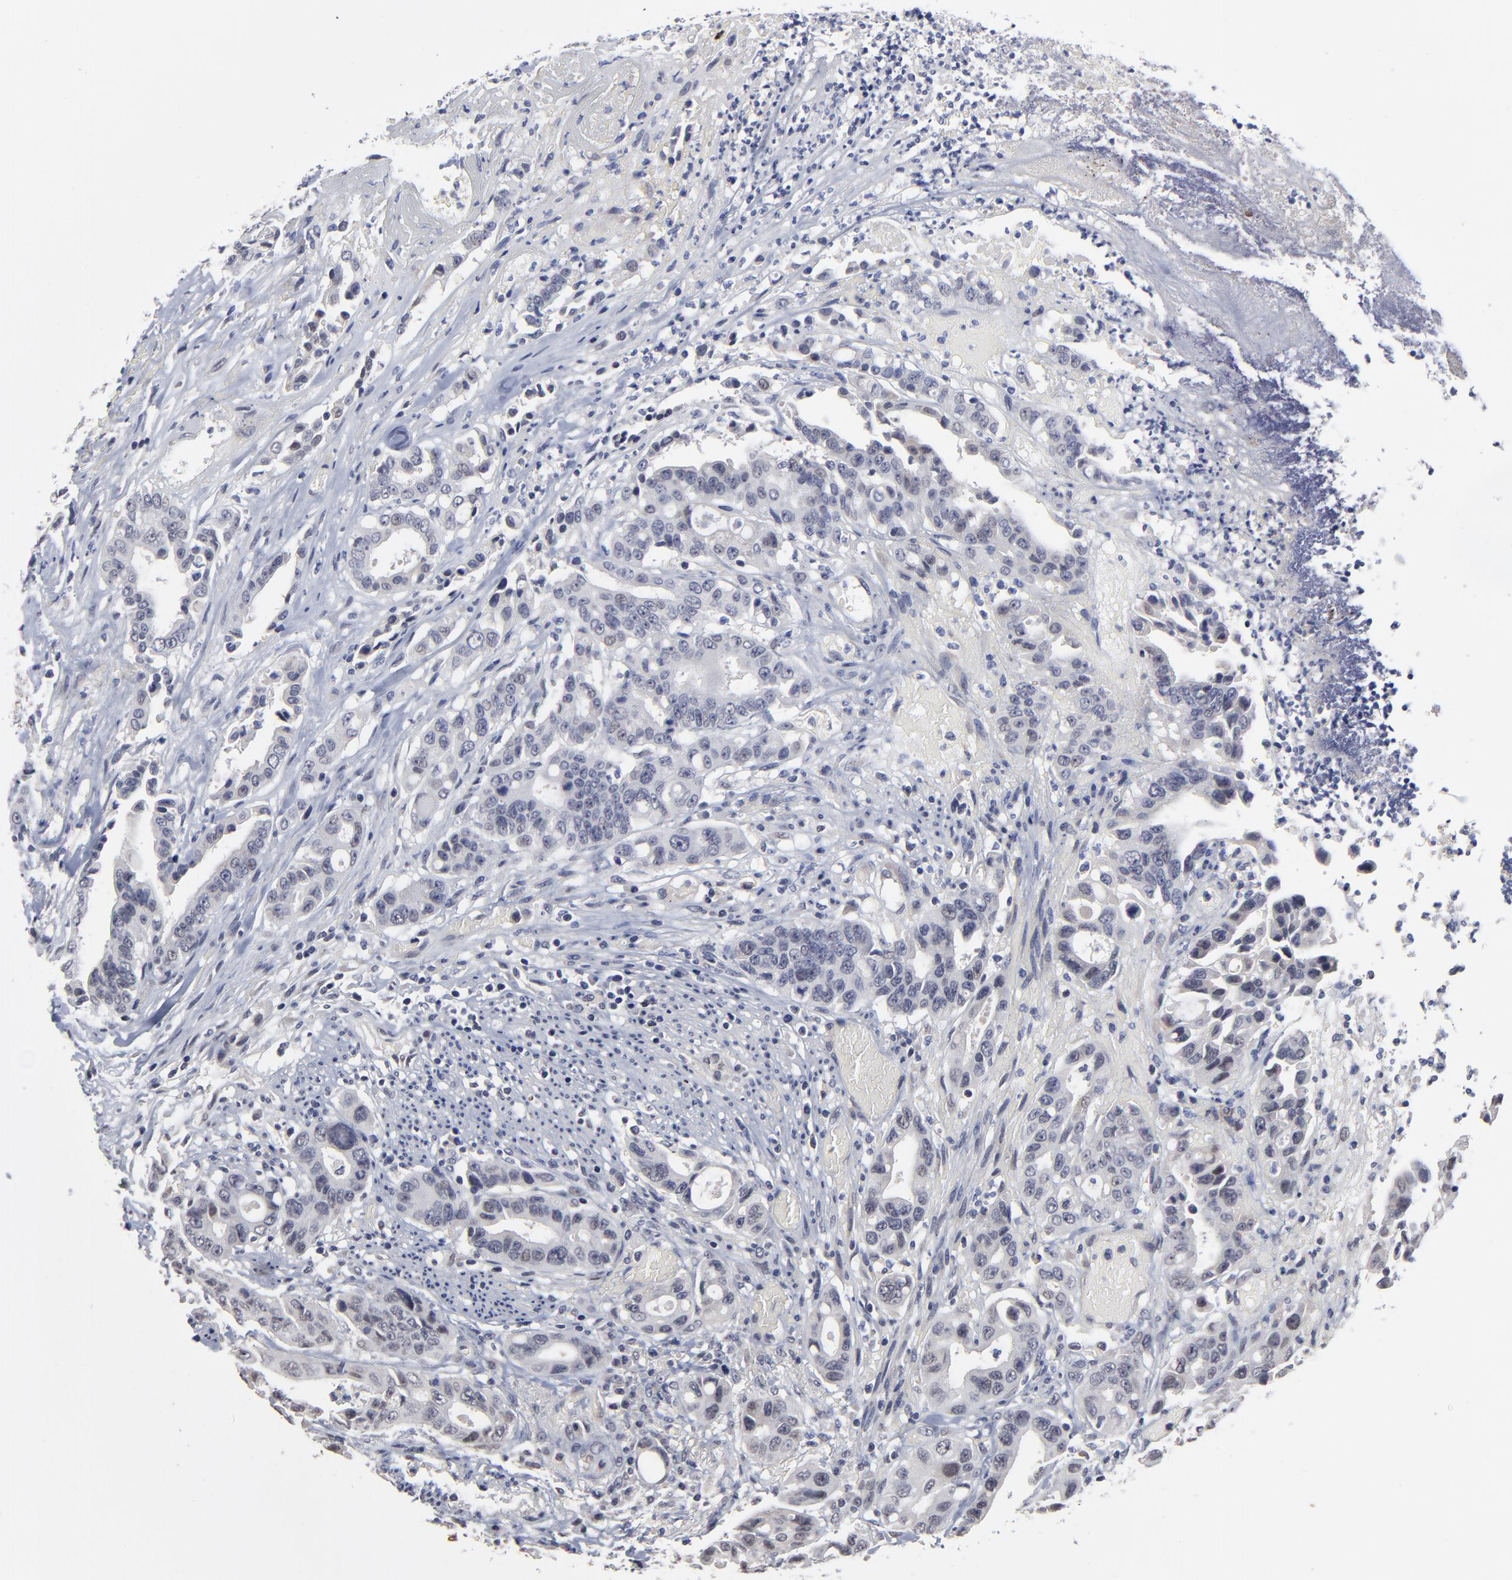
{"staining": {"intensity": "negative", "quantity": "none", "location": "none"}, "tissue": "colorectal cancer", "cell_type": "Tumor cells", "image_type": "cancer", "snomed": [{"axis": "morphology", "description": "Adenocarcinoma, NOS"}, {"axis": "topography", "description": "Colon"}], "caption": "Immunohistochemical staining of human colorectal cancer (adenocarcinoma) reveals no significant staining in tumor cells.", "gene": "MAGEA10", "patient": {"sex": "female", "age": 70}}